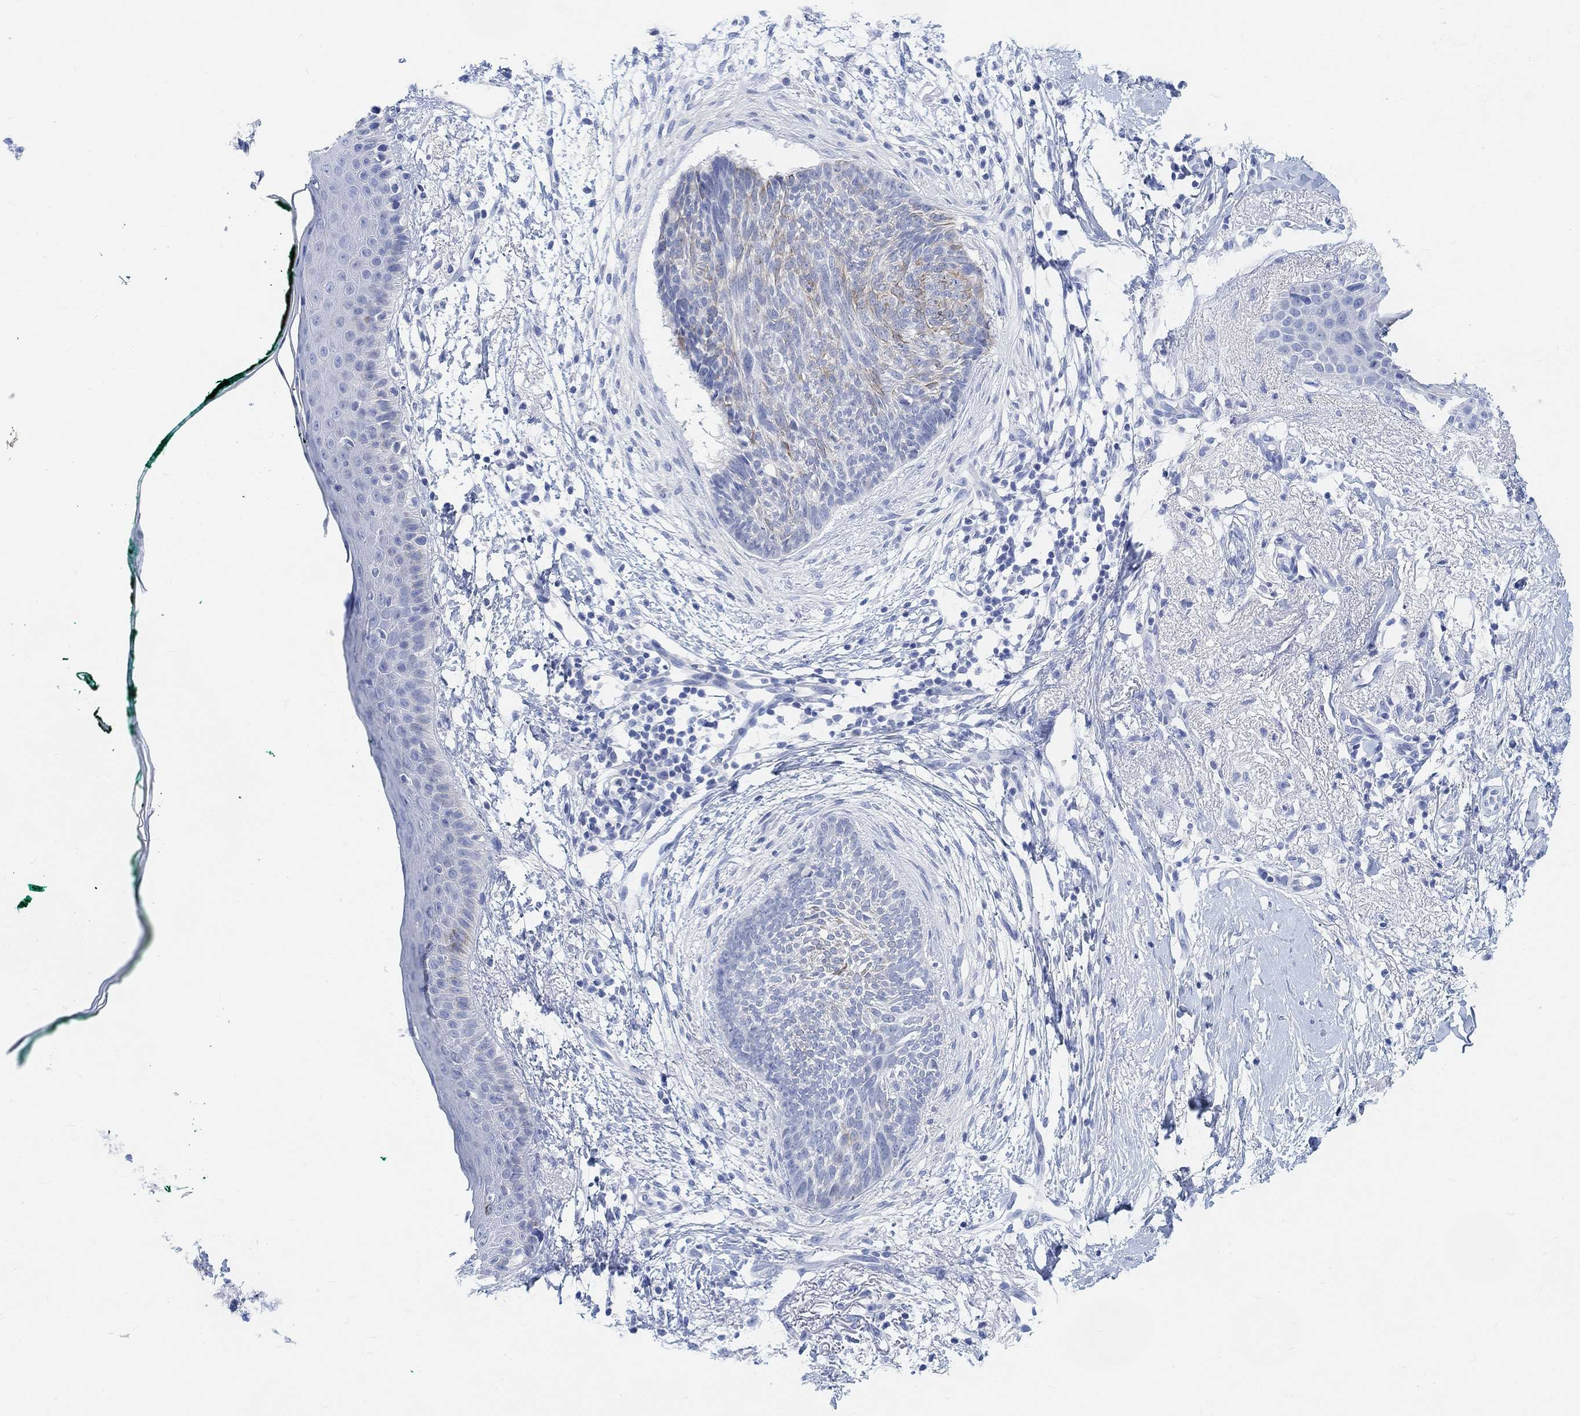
{"staining": {"intensity": "moderate", "quantity": "<25%", "location": "cytoplasmic/membranous"}, "tissue": "skin cancer", "cell_type": "Tumor cells", "image_type": "cancer", "snomed": [{"axis": "morphology", "description": "Normal tissue, NOS"}, {"axis": "morphology", "description": "Basal cell carcinoma"}, {"axis": "topography", "description": "Skin"}], "caption": "A low amount of moderate cytoplasmic/membranous expression is appreciated in approximately <25% of tumor cells in skin cancer (basal cell carcinoma) tissue.", "gene": "ENO4", "patient": {"sex": "male", "age": 84}}